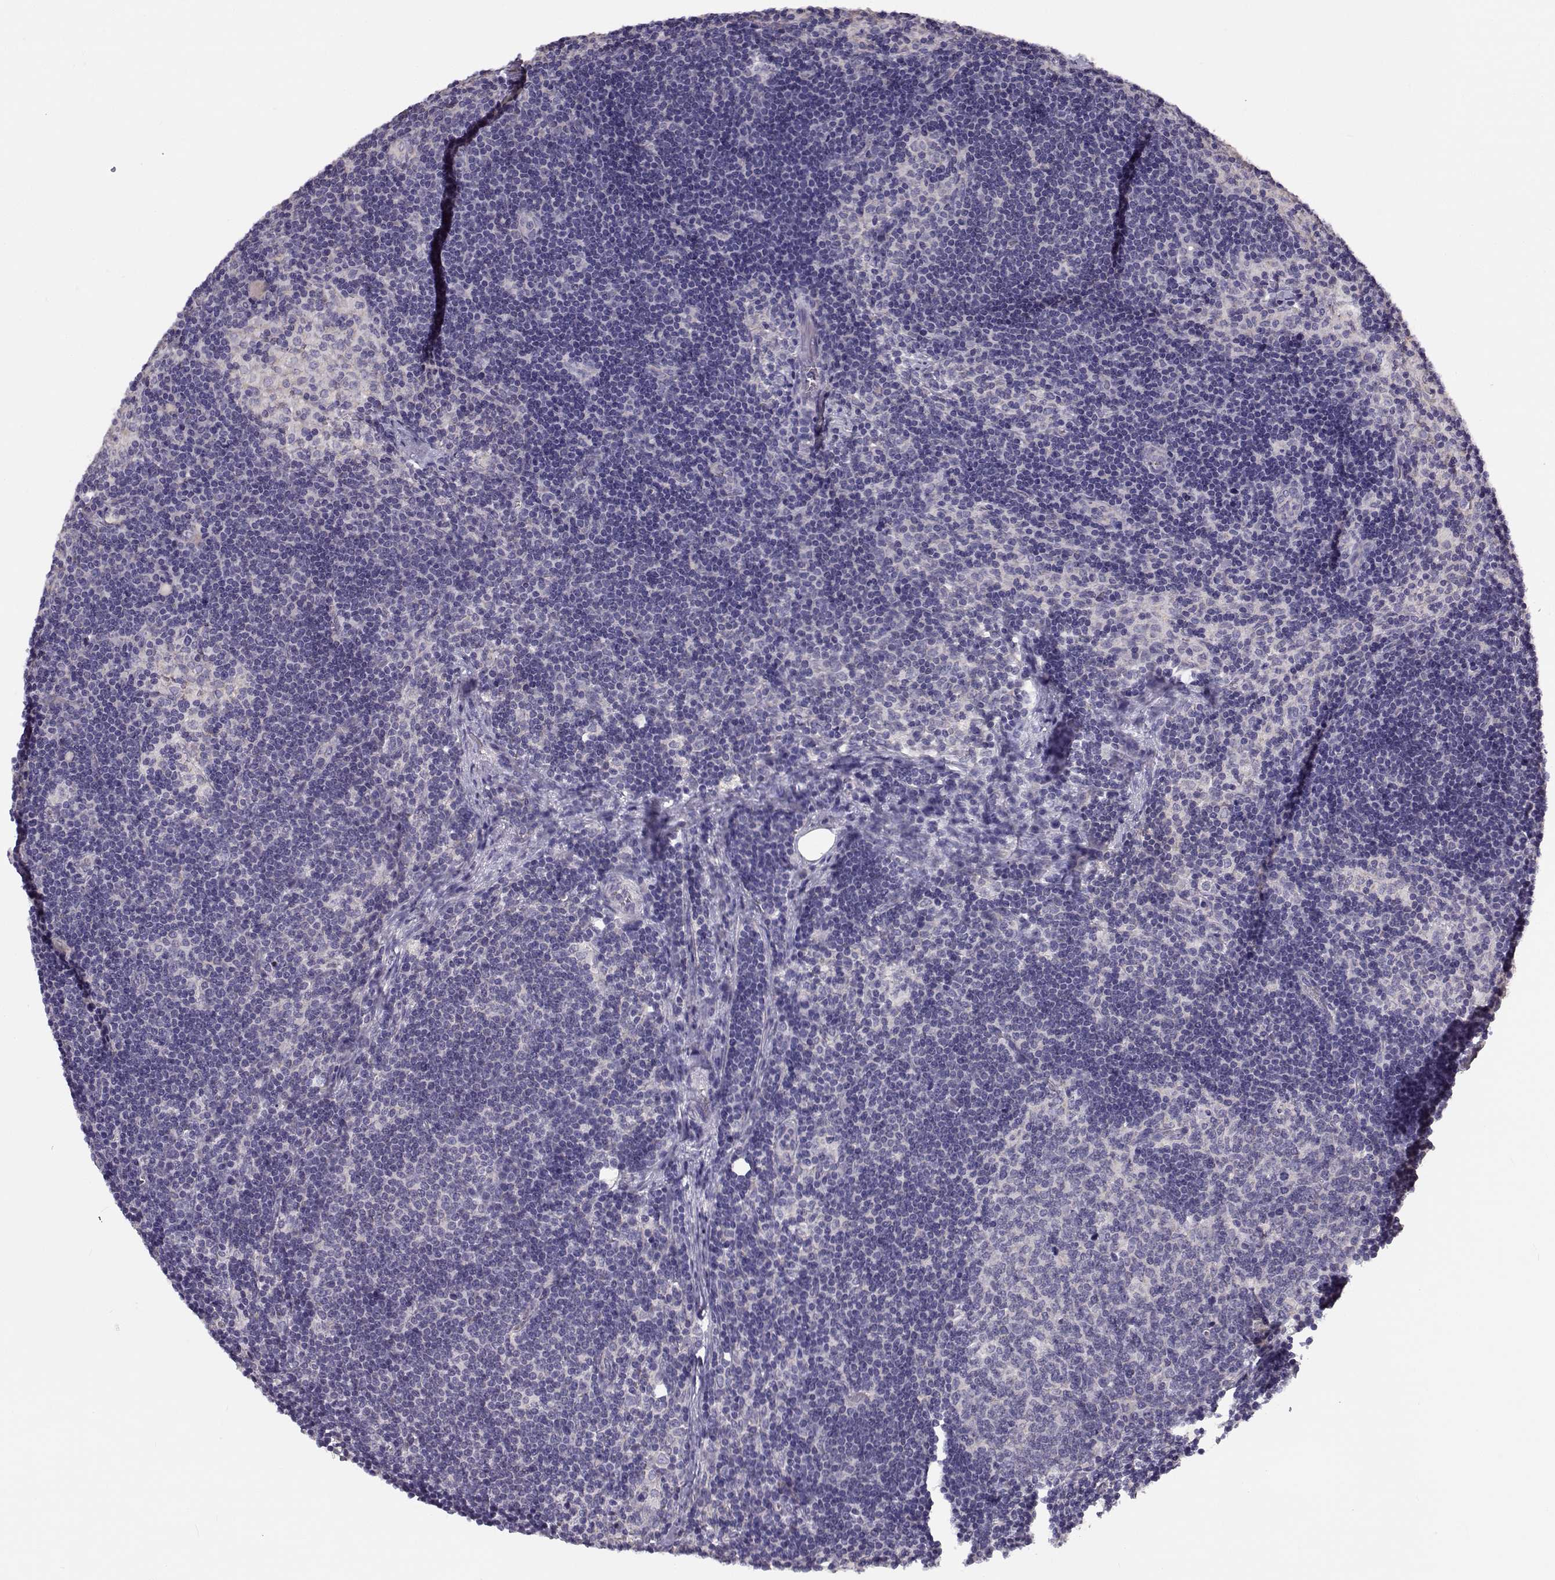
{"staining": {"intensity": "negative", "quantity": "none", "location": "none"}, "tissue": "lymph node", "cell_type": "Germinal center cells", "image_type": "normal", "snomed": [{"axis": "morphology", "description": "Normal tissue, NOS"}, {"axis": "topography", "description": "Lymph node"}], "caption": "This photomicrograph is of normal lymph node stained with IHC to label a protein in brown with the nuclei are counter-stained blue. There is no expression in germinal center cells. The staining is performed using DAB brown chromogen with nuclei counter-stained in using hematoxylin.", "gene": "BEND6", "patient": {"sex": "female", "age": 52}}